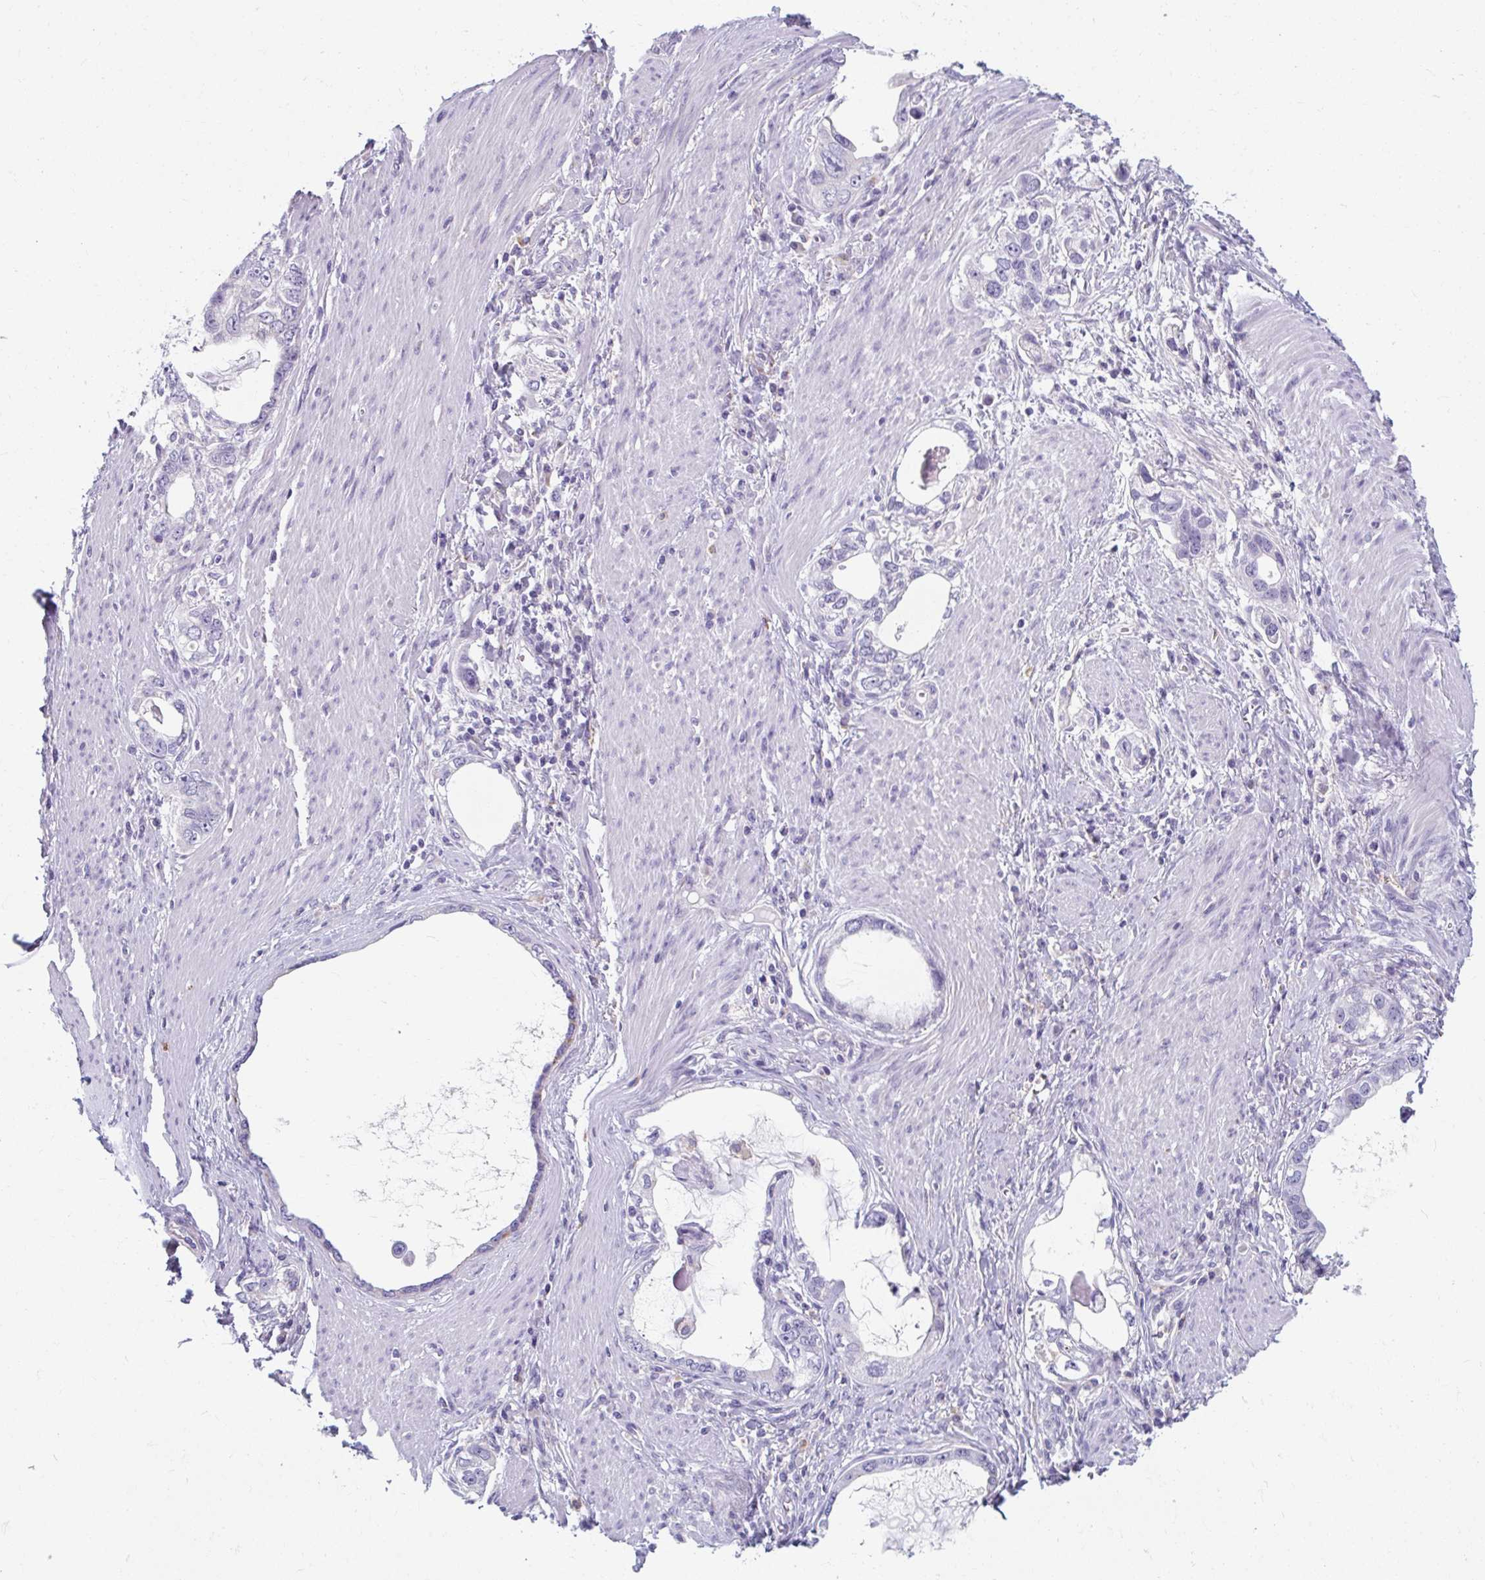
{"staining": {"intensity": "negative", "quantity": "none", "location": "none"}, "tissue": "stomach cancer", "cell_type": "Tumor cells", "image_type": "cancer", "snomed": [{"axis": "morphology", "description": "Adenocarcinoma, NOS"}, {"axis": "topography", "description": "Stomach, lower"}], "caption": "Immunohistochemical staining of stomach cancer (adenocarcinoma) displays no significant positivity in tumor cells.", "gene": "EIF1AD", "patient": {"sex": "female", "age": 93}}